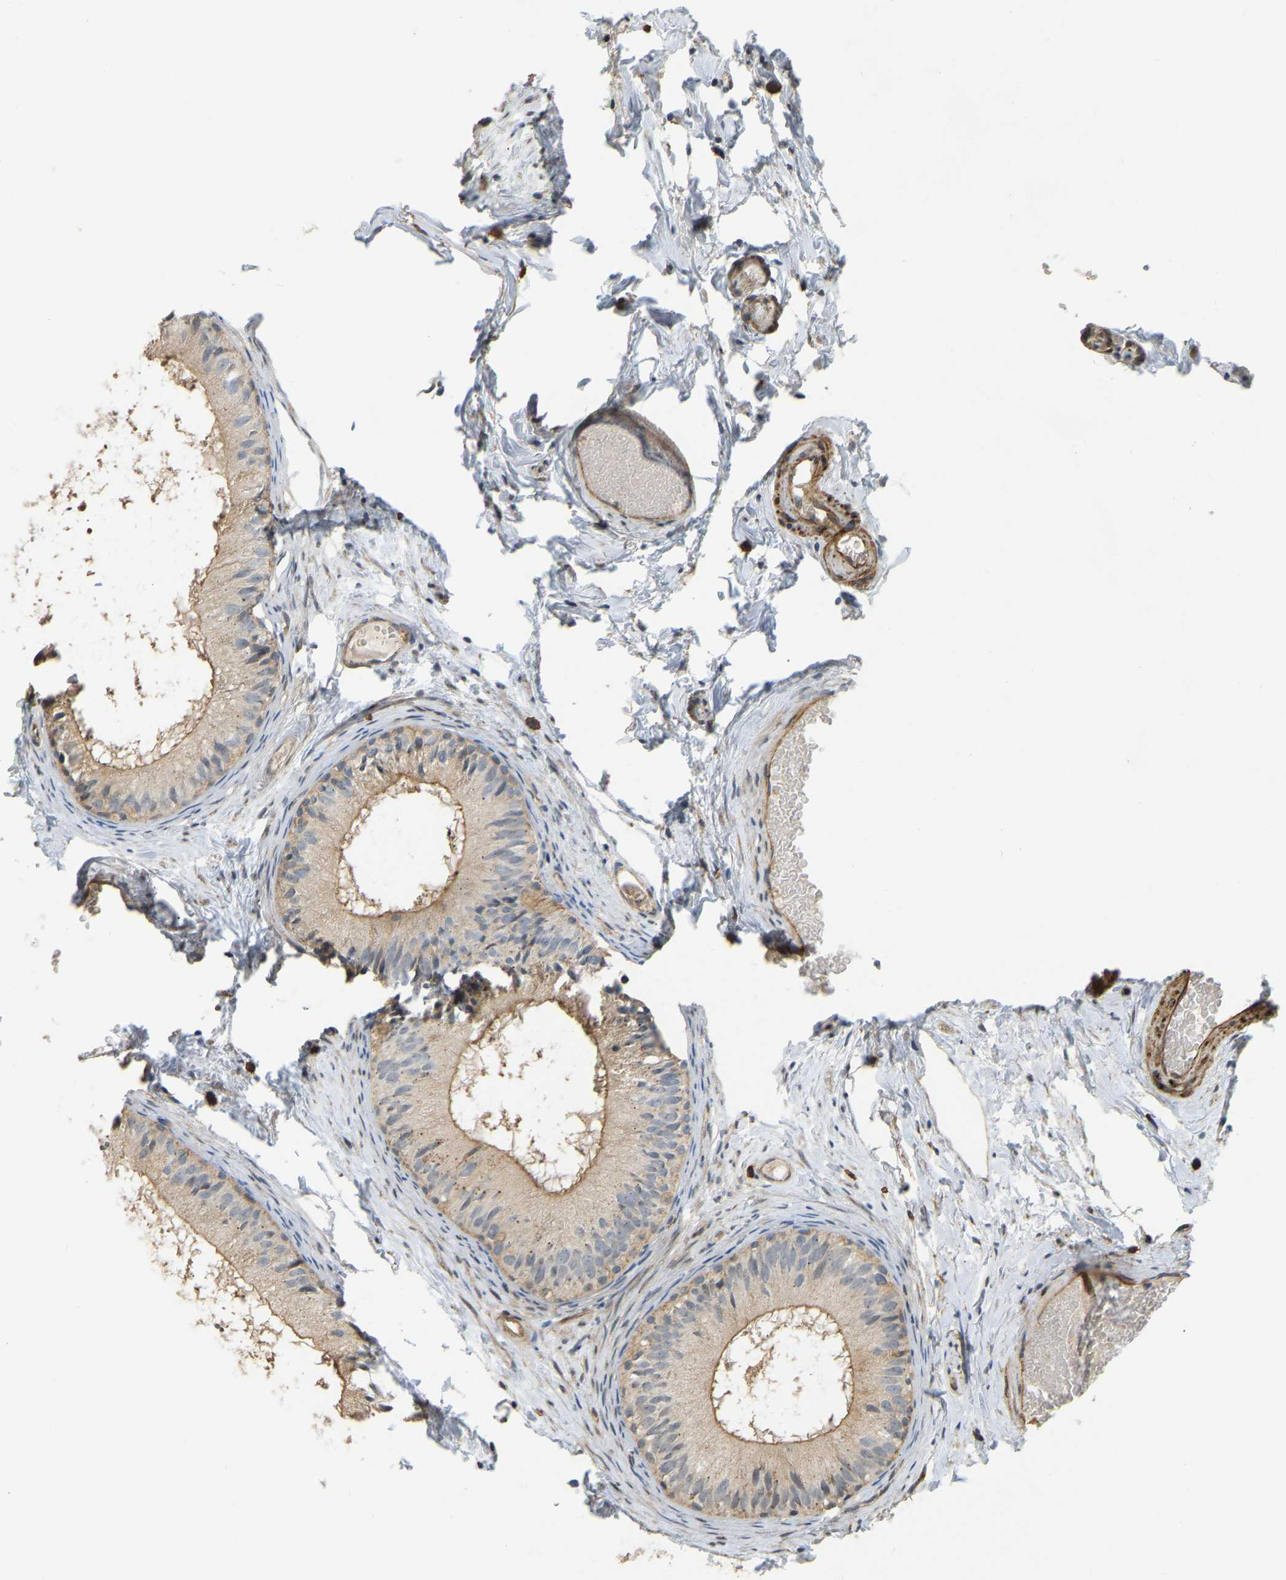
{"staining": {"intensity": "moderate", "quantity": ">75%", "location": "cytoplasmic/membranous"}, "tissue": "epididymis", "cell_type": "Glandular cells", "image_type": "normal", "snomed": [{"axis": "morphology", "description": "Normal tissue, NOS"}, {"axis": "topography", "description": "Epididymis"}], "caption": "Epididymis stained with a brown dye shows moderate cytoplasmic/membranous positive staining in about >75% of glandular cells.", "gene": "KIAA1671", "patient": {"sex": "male", "age": 46}}